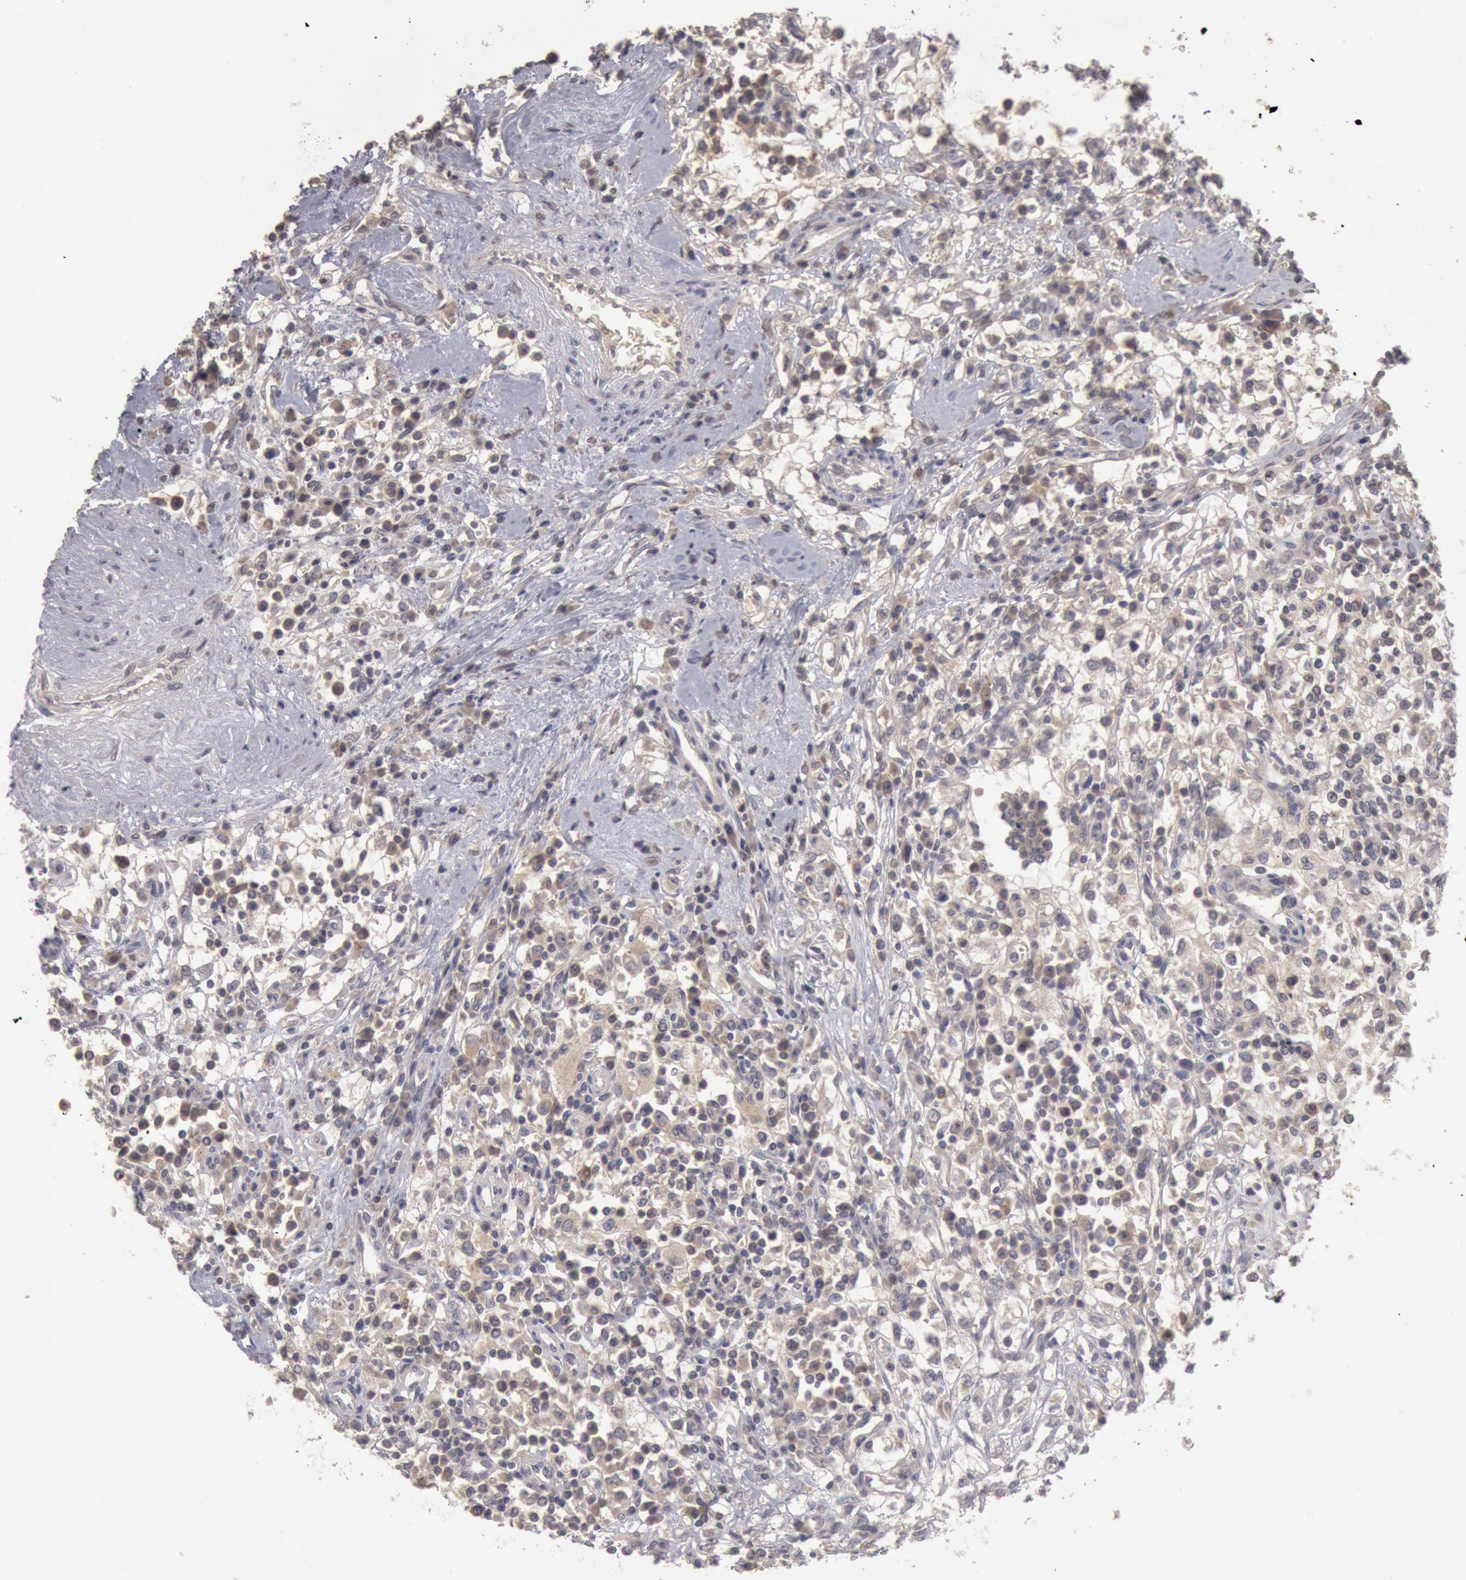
{"staining": {"intensity": "negative", "quantity": "none", "location": "none"}, "tissue": "renal cancer", "cell_type": "Tumor cells", "image_type": "cancer", "snomed": [{"axis": "morphology", "description": "Adenocarcinoma, NOS"}, {"axis": "topography", "description": "Kidney"}], "caption": "A histopathology image of human adenocarcinoma (renal) is negative for staining in tumor cells.", "gene": "ZFP36L1", "patient": {"sex": "male", "age": 82}}